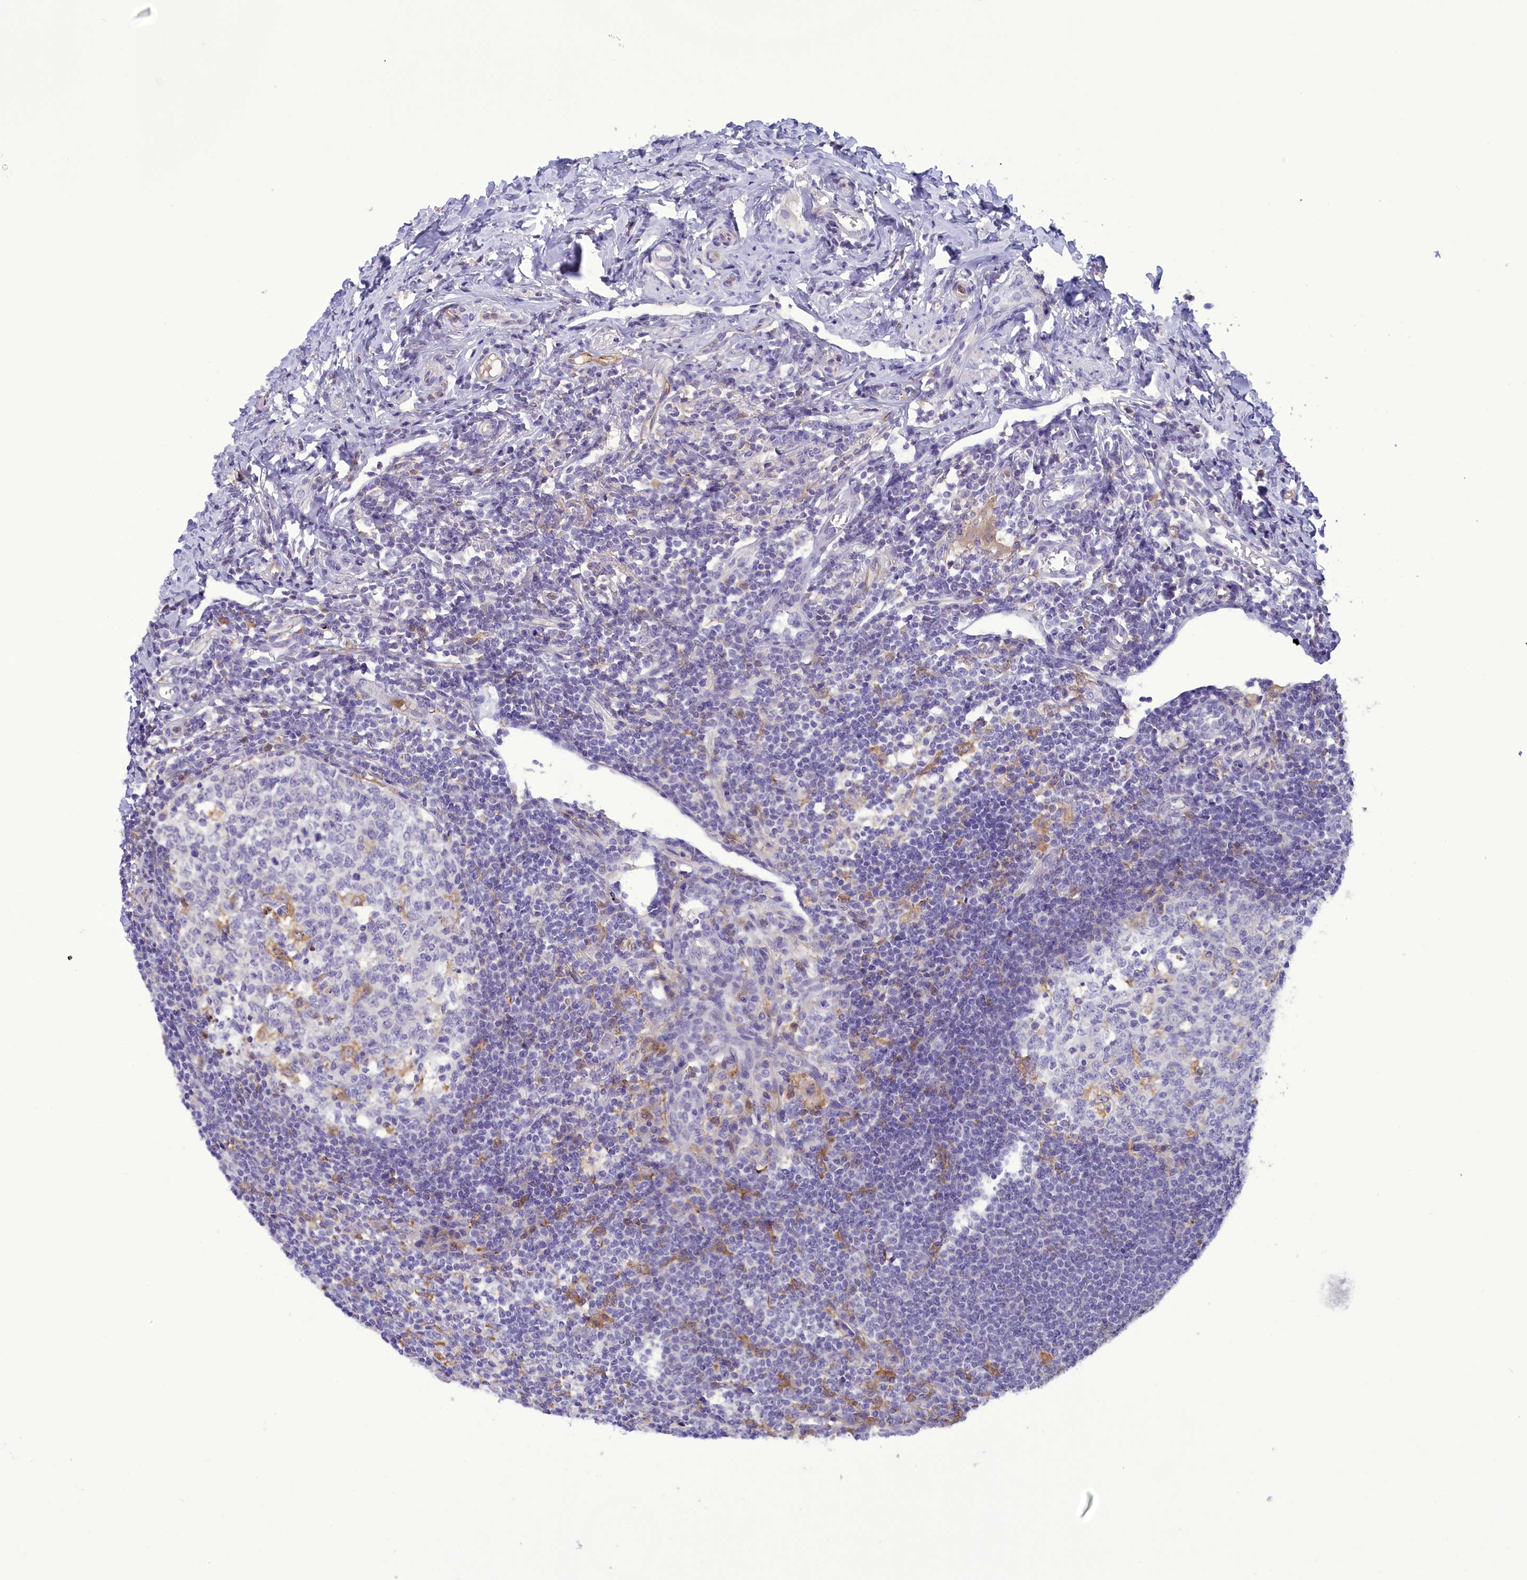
{"staining": {"intensity": "negative", "quantity": "none", "location": "none"}, "tissue": "appendix", "cell_type": "Glandular cells", "image_type": "normal", "snomed": [{"axis": "morphology", "description": "Normal tissue, NOS"}, {"axis": "topography", "description": "Appendix"}], "caption": "High power microscopy histopathology image of an IHC micrograph of unremarkable appendix, revealing no significant positivity in glandular cells.", "gene": "FAM149B1", "patient": {"sex": "female", "age": 33}}